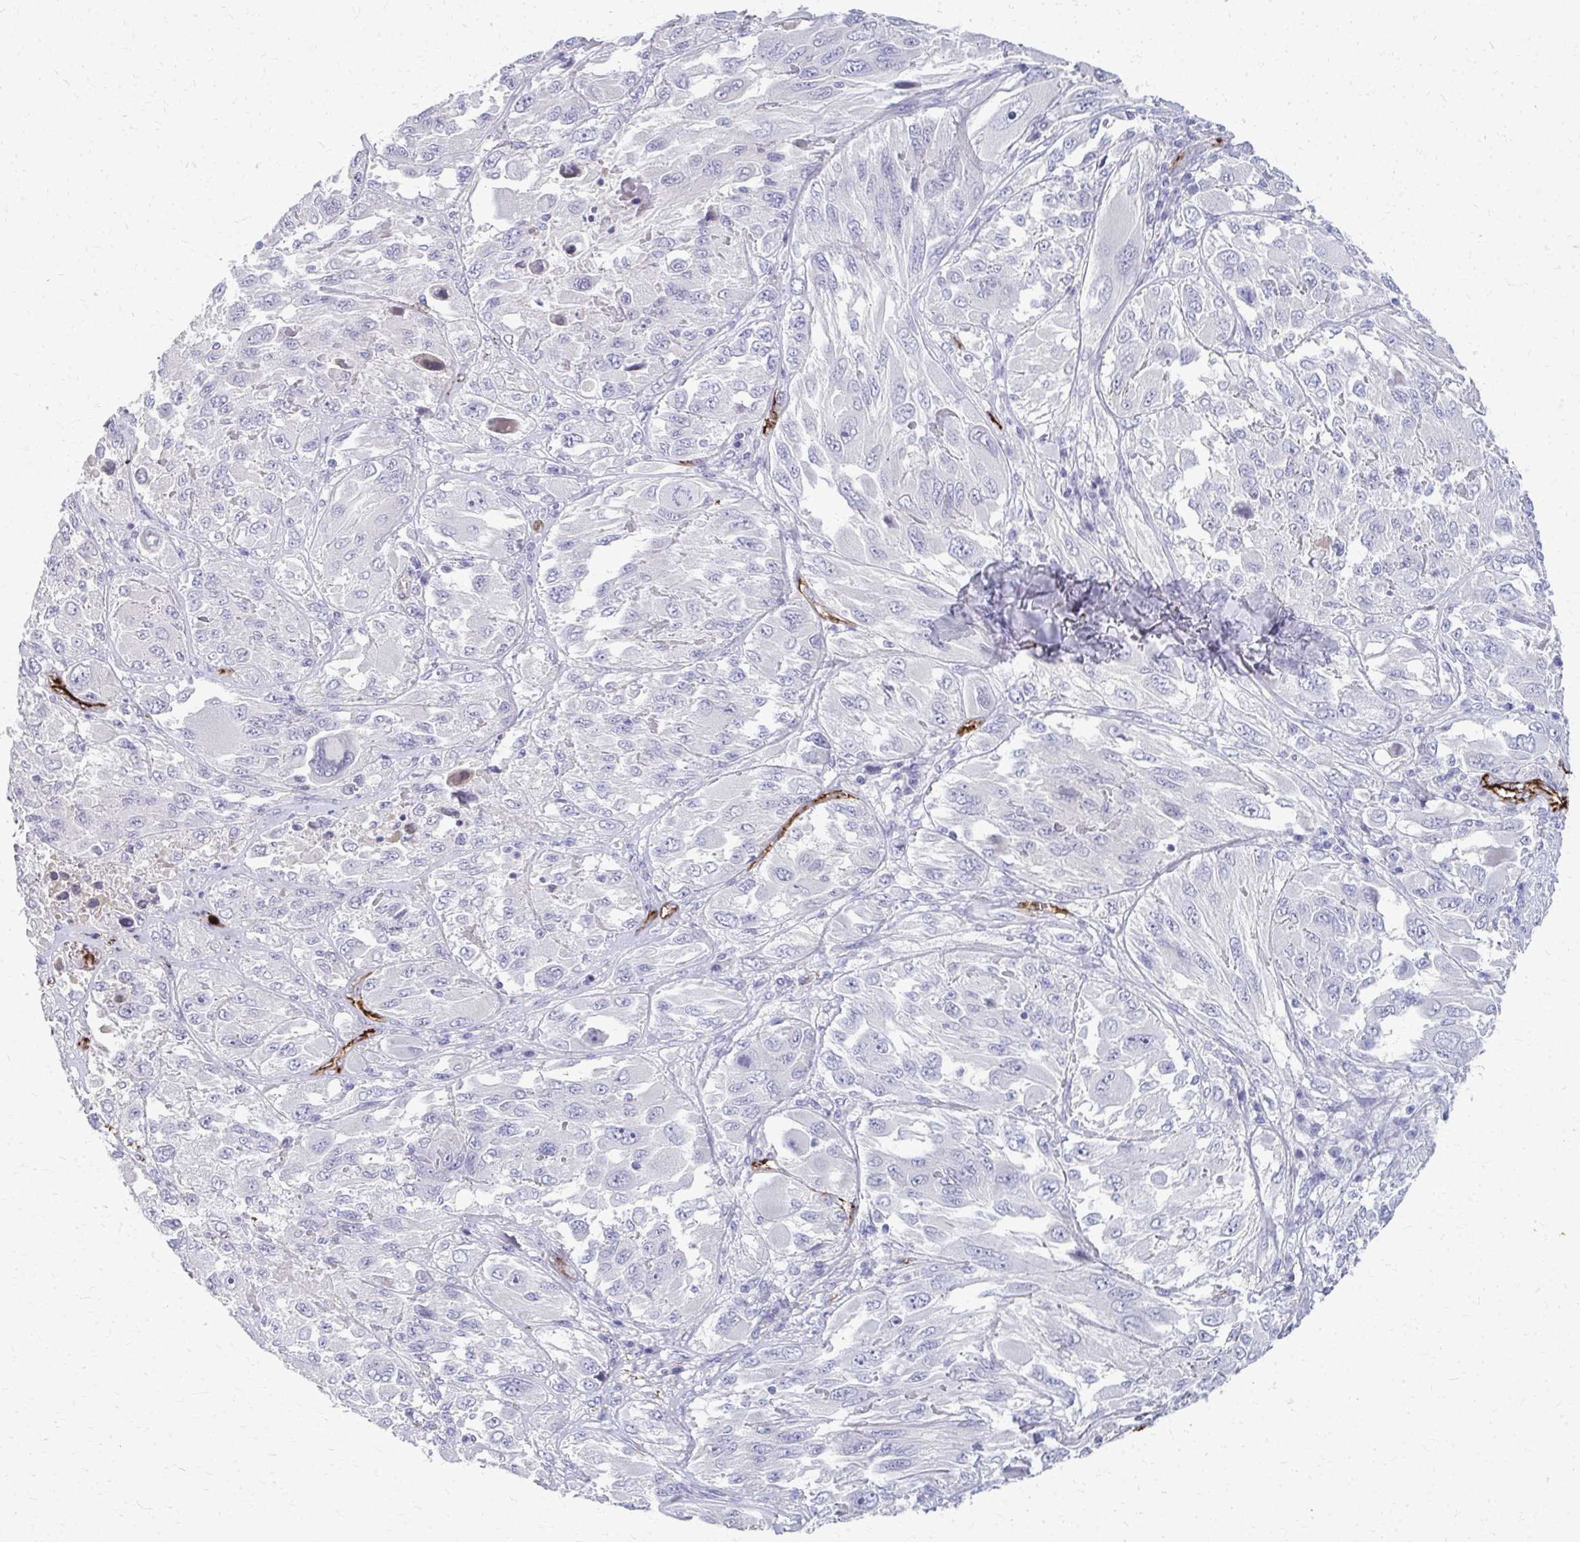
{"staining": {"intensity": "negative", "quantity": "none", "location": "none"}, "tissue": "melanoma", "cell_type": "Tumor cells", "image_type": "cancer", "snomed": [{"axis": "morphology", "description": "Malignant melanoma, NOS"}, {"axis": "topography", "description": "Skin"}], "caption": "Immunohistochemical staining of human malignant melanoma demonstrates no significant staining in tumor cells.", "gene": "ADIPOQ", "patient": {"sex": "female", "age": 91}}